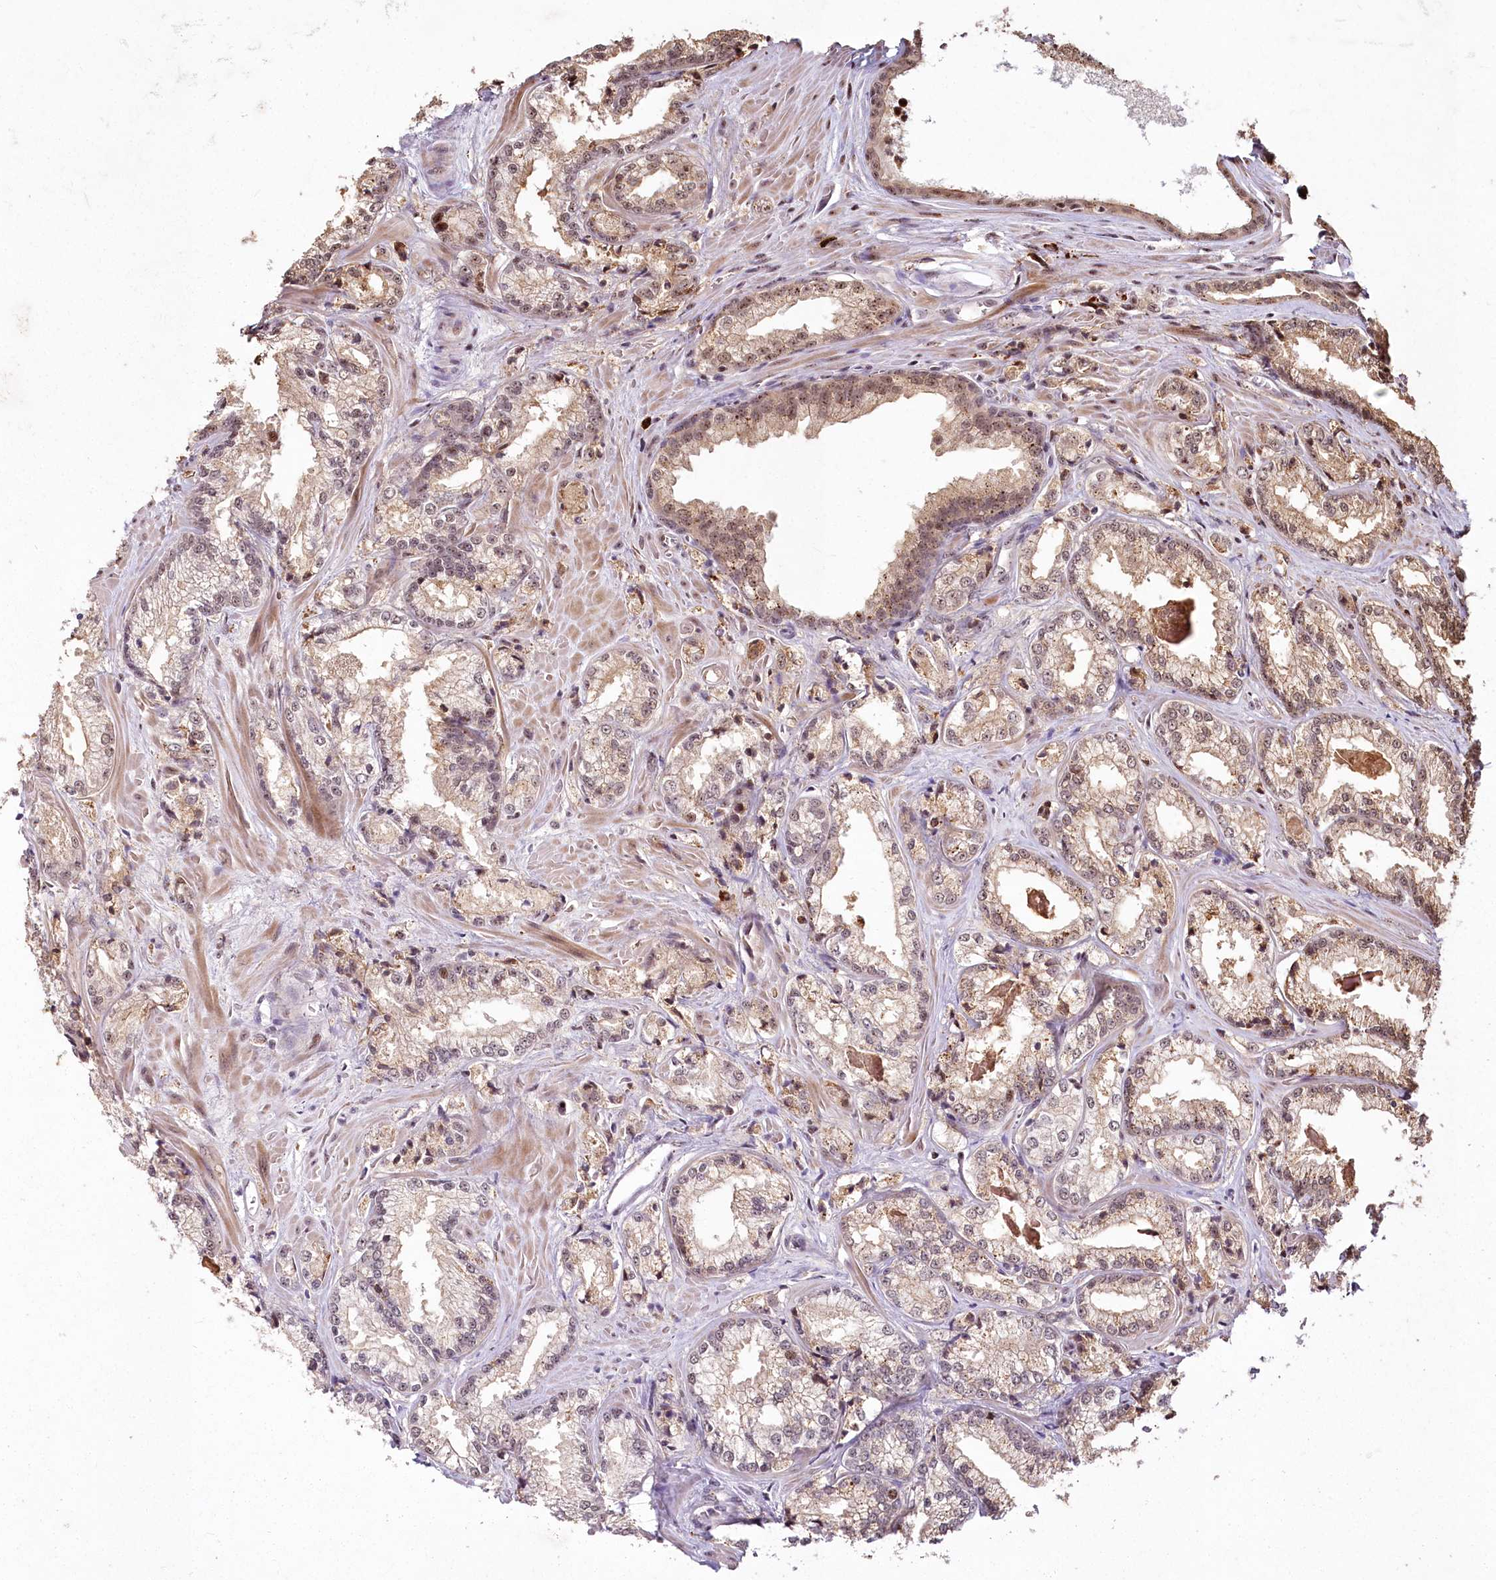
{"staining": {"intensity": "weak", "quantity": "25%-75%", "location": "cytoplasmic/membranous,nuclear"}, "tissue": "prostate cancer", "cell_type": "Tumor cells", "image_type": "cancer", "snomed": [{"axis": "morphology", "description": "Adenocarcinoma, Low grade"}, {"axis": "topography", "description": "Prostate"}], "caption": "DAB (3,3'-diaminobenzidine) immunohistochemical staining of prostate cancer shows weak cytoplasmic/membranous and nuclear protein staining in about 25%-75% of tumor cells.", "gene": "PYROXD1", "patient": {"sex": "male", "age": 47}}